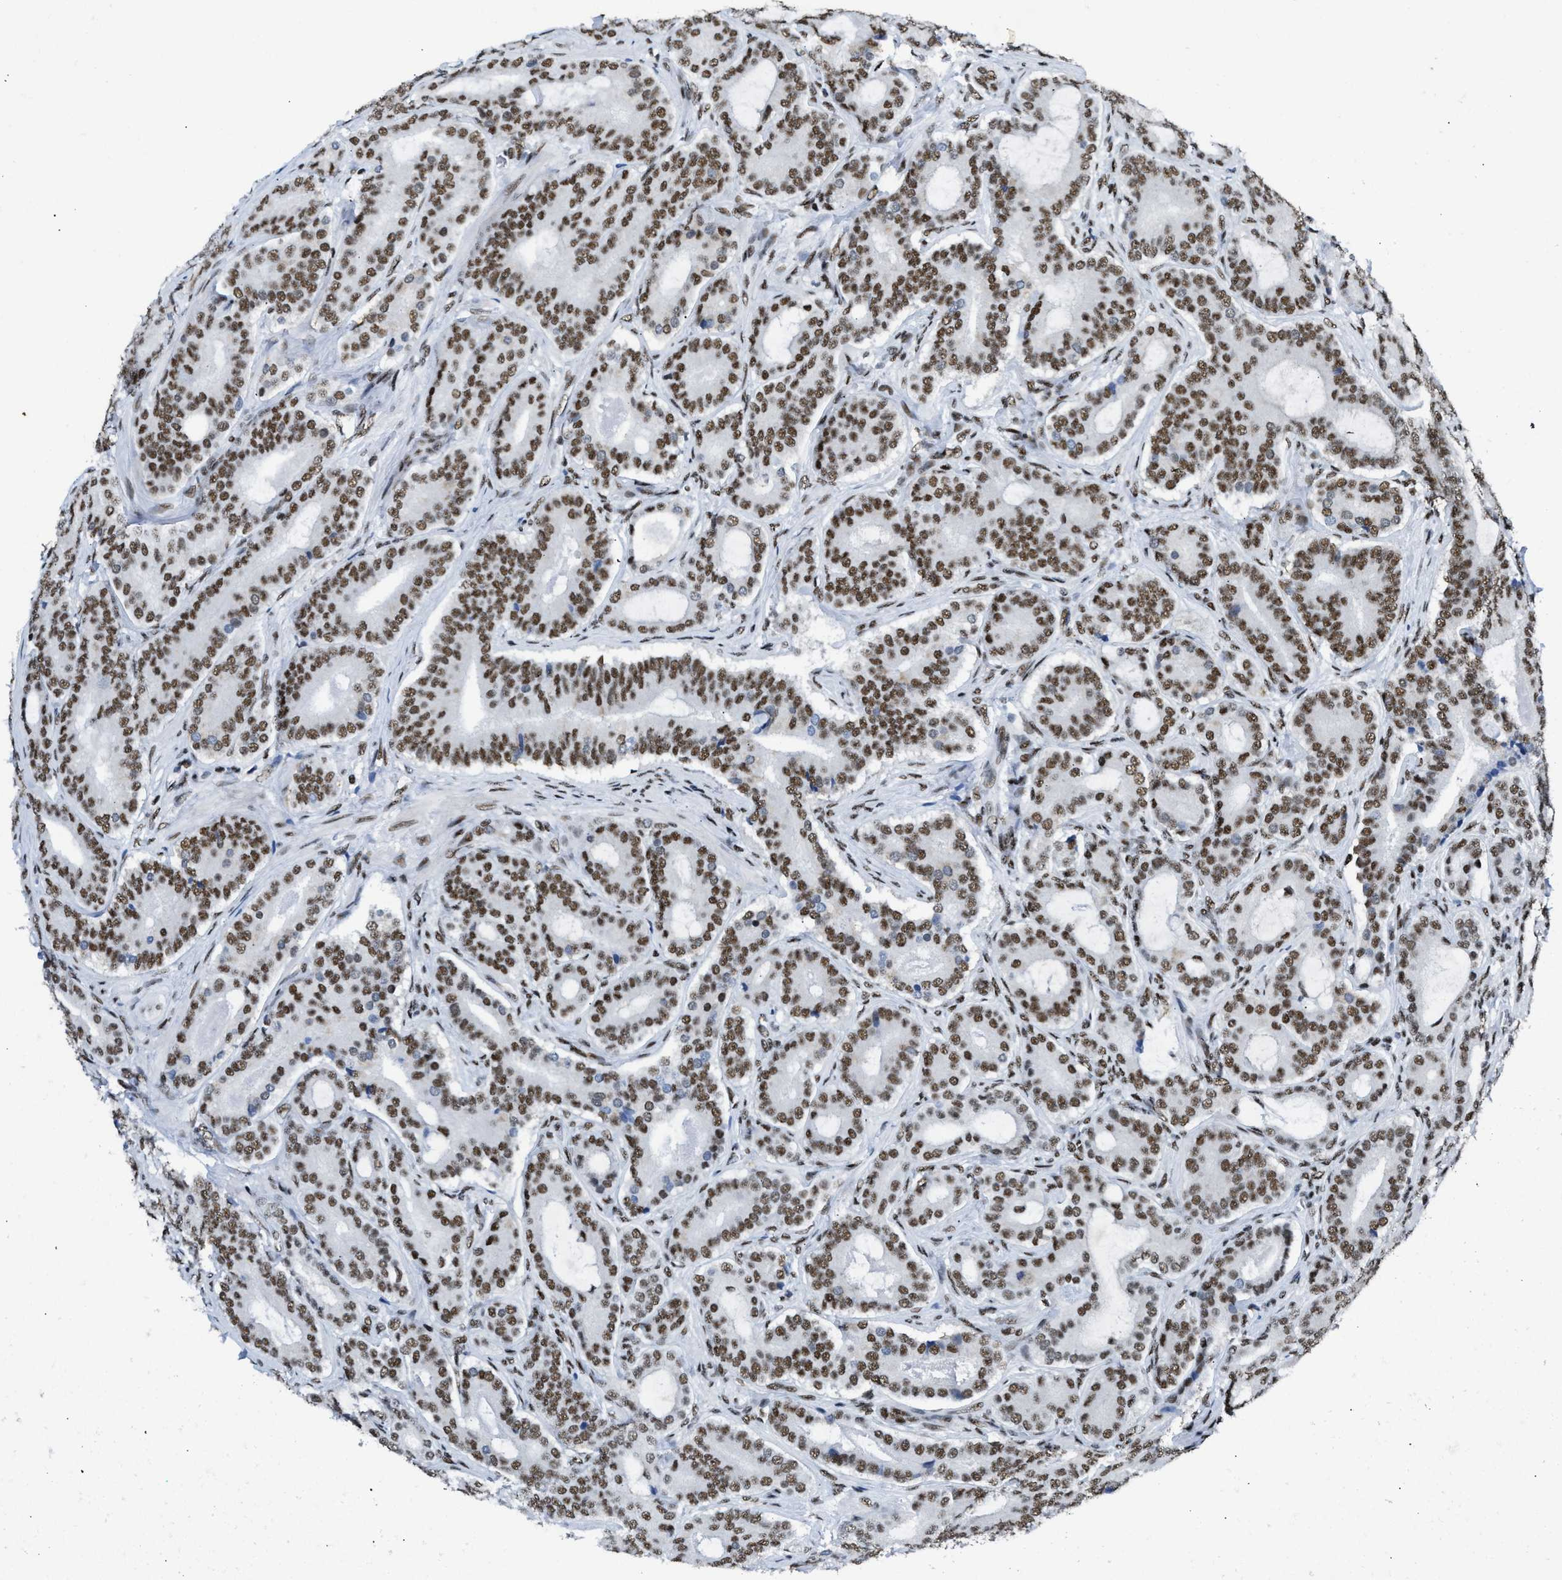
{"staining": {"intensity": "strong", "quantity": ">75%", "location": "nuclear"}, "tissue": "prostate cancer", "cell_type": "Tumor cells", "image_type": "cancer", "snomed": [{"axis": "morphology", "description": "Adenocarcinoma, High grade"}, {"axis": "topography", "description": "Prostate"}], "caption": "Prostate high-grade adenocarcinoma stained with a brown dye reveals strong nuclear positive positivity in about >75% of tumor cells.", "gene": "SCAF4", "patient": {"sex": "male", "age": 60}}